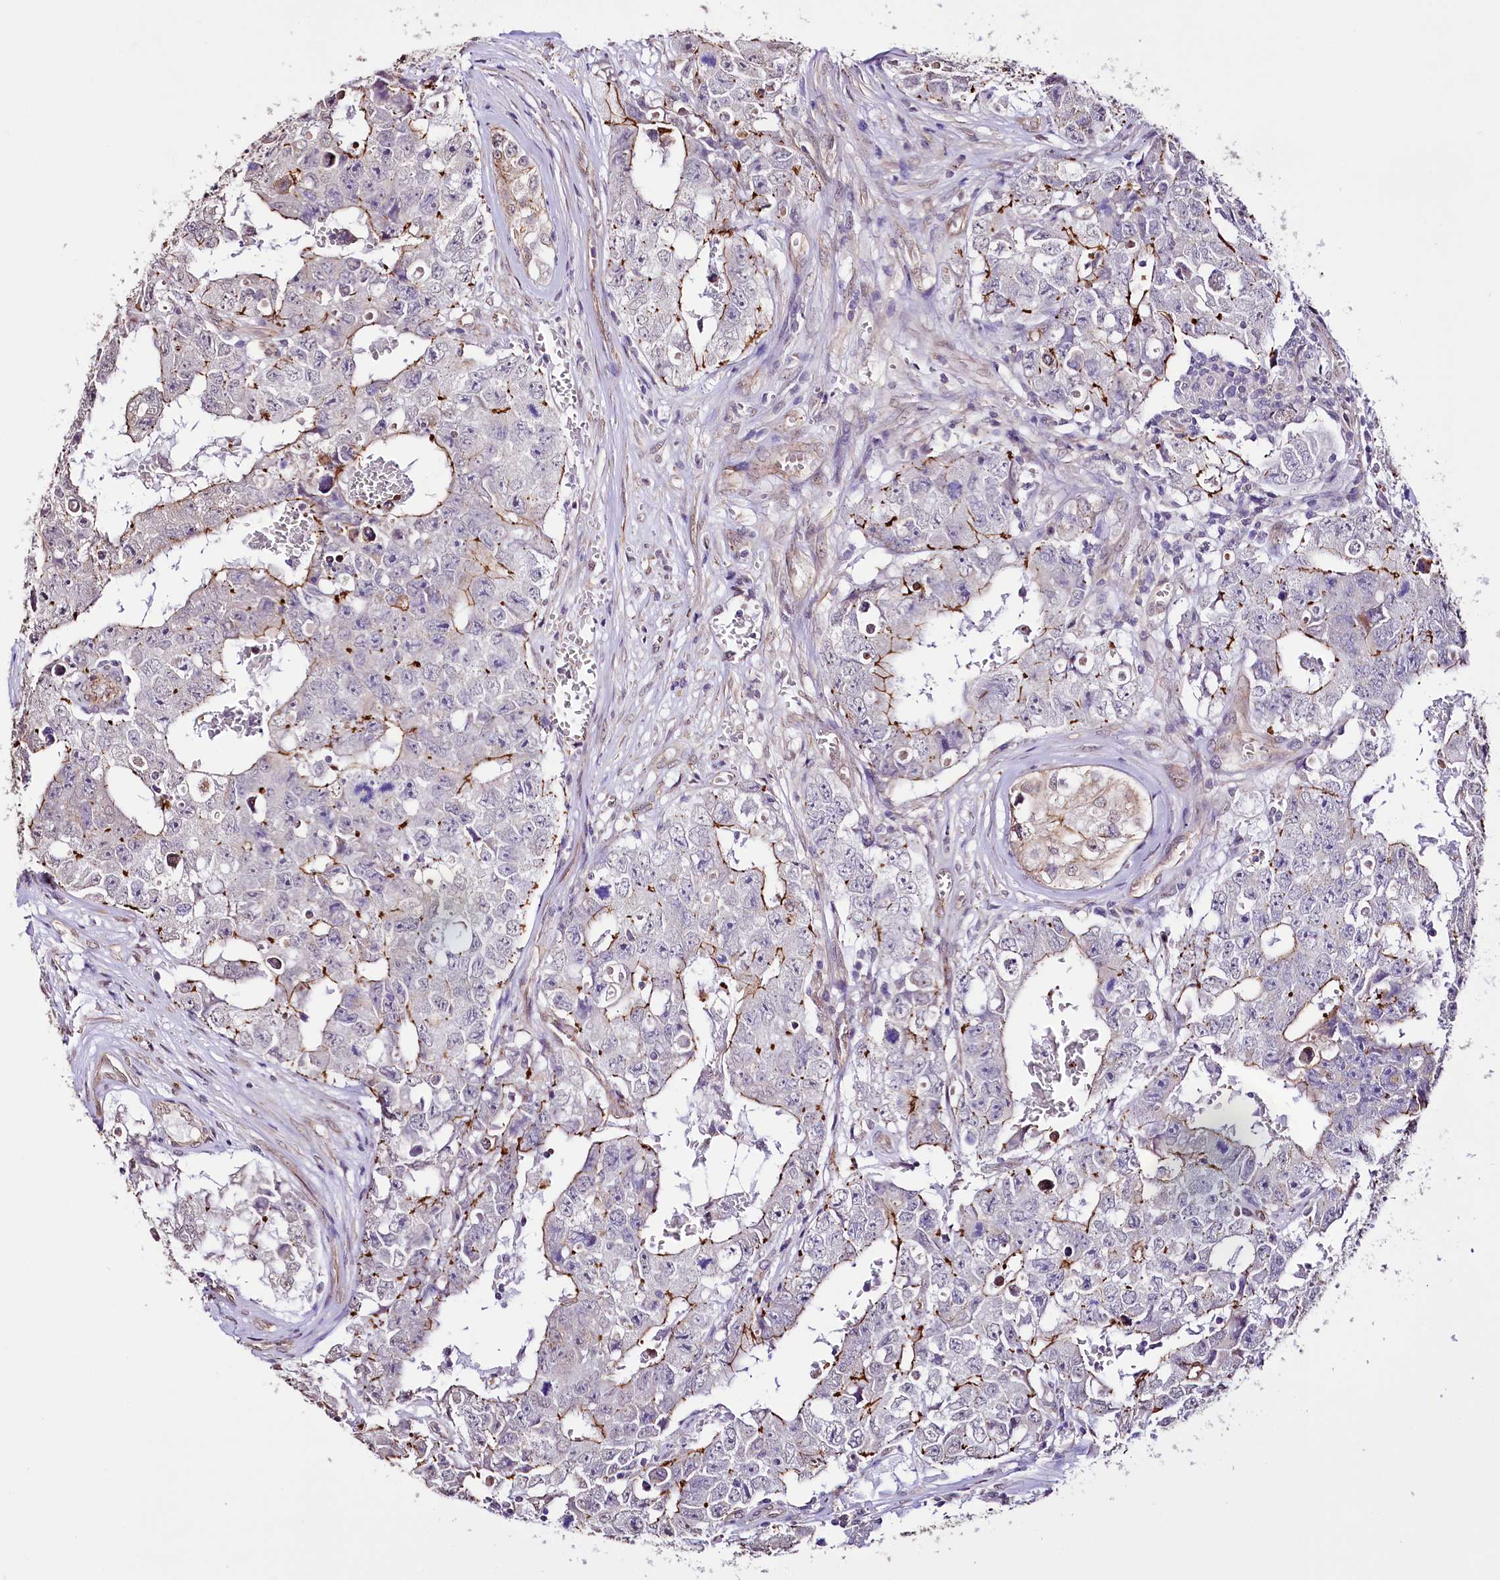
{"staining": {"intensity": "moderate", "quantity": "<25%", "location": "cytoplasmic/membranous"}, "tissue": "testis cancer", "cell_type": "Tumor cells", "image_type": "cancer", "snomed": [{"axis": "morphology", "description": "Carcinoma, Embryonal, NOS"}, {"axis": "topography", "description": "Testis"}], "caption": "An immunohistochemistry micrograph of tumor tissue is shown. Protein staining in brown highlights moderate cytoplasmic/membranous positivity in embryonal carcinoma (testis) within tumor cells.", "gene": "ST7", "patient": {"sex": "male", "age": 17}}